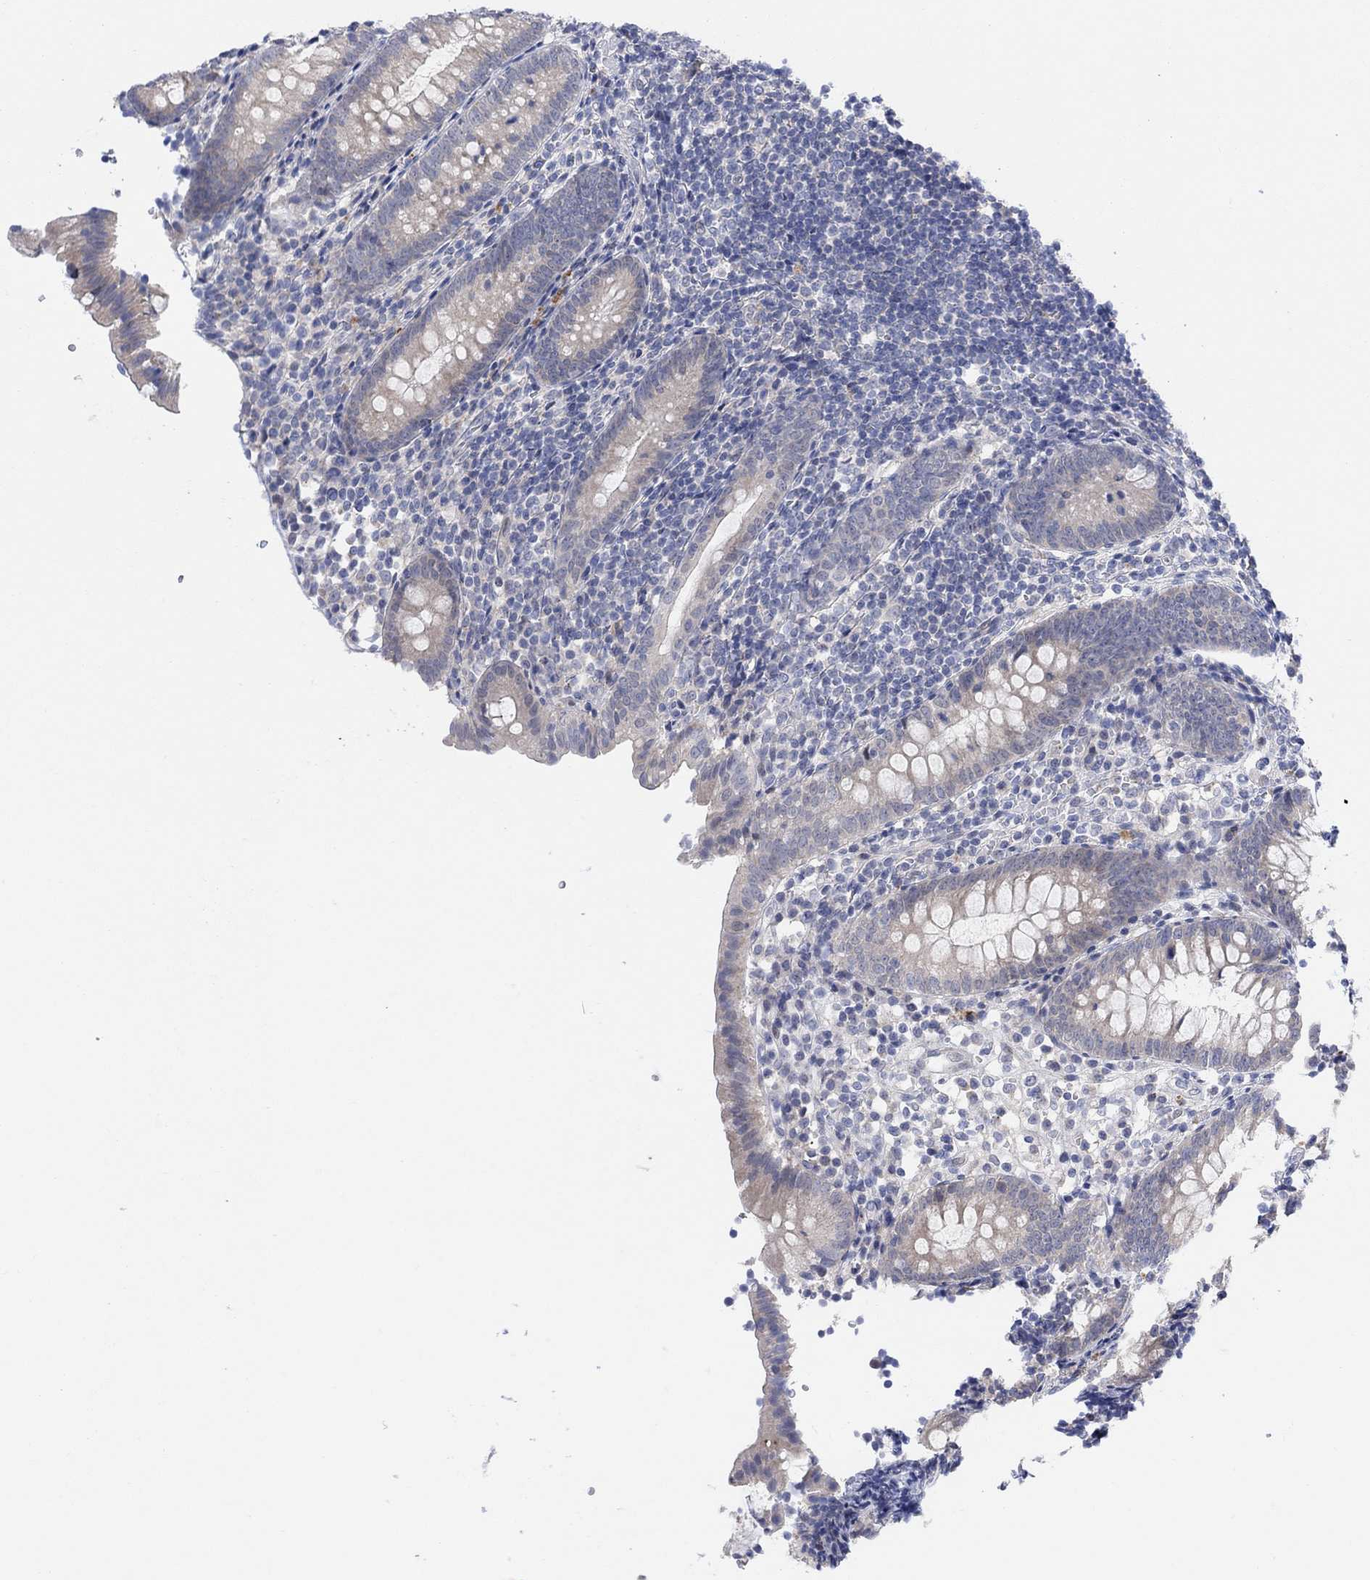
{"staining": {"intensity": "weak", "quantity": "<25%", "location": "cytoplasmic/membranous"}, "tissue": "appendix", "cell_type": "Glandular cells", "image_type": "normal", "snomed": [{"axis": "morphology", "description": "Normal tissue, NOS"}, {"axis": "topography", "description": "Appendix"}], "caption": "DAB immunohistochemical staining of benign appendix displays no significant expression in glandular cells. (DAB (3,3'-diaminobenzidine) immunohistochemistry with hematoxylin counter stain).", "gene": "CNTF", "patient": {"sex": "female", "age": 40}}